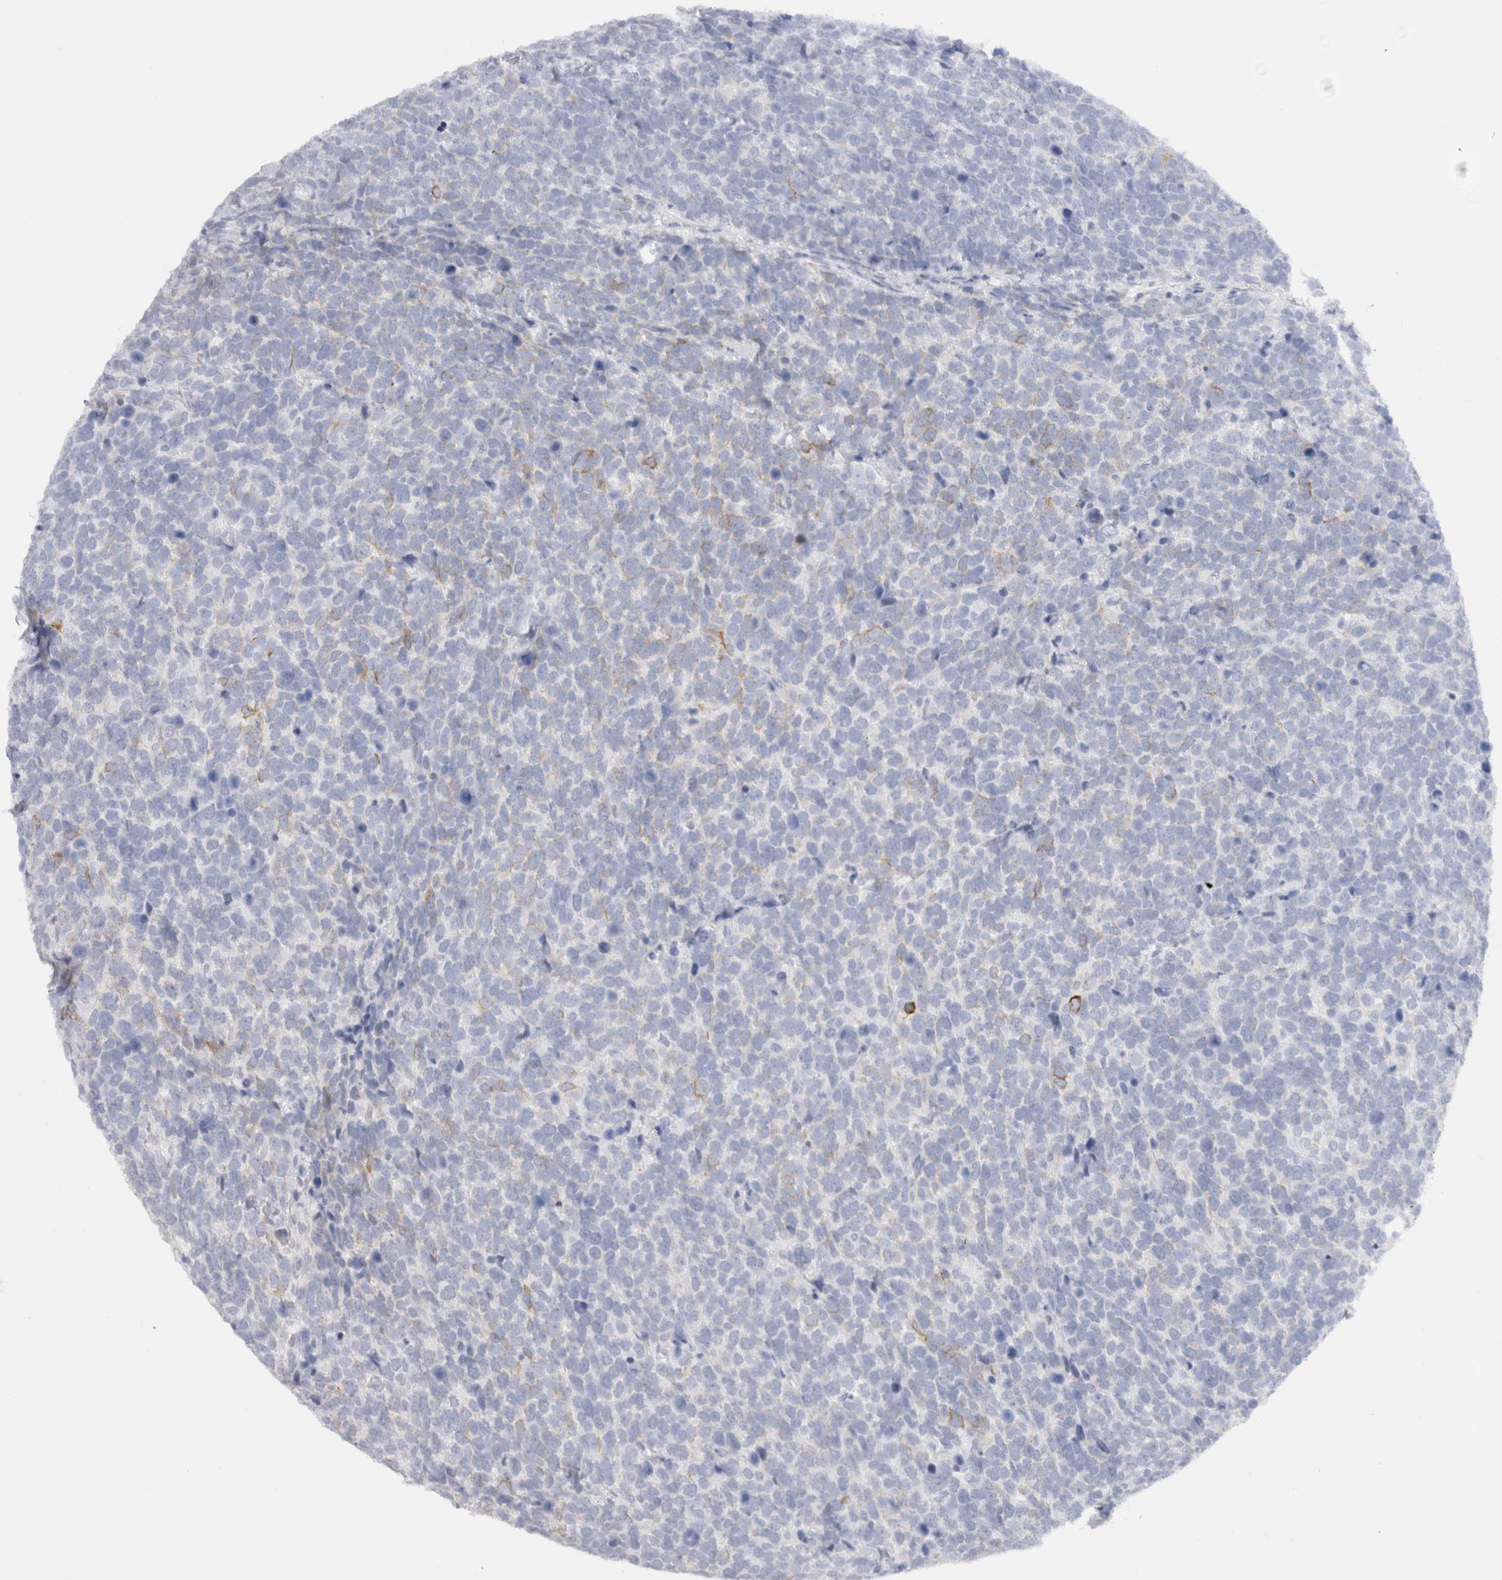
{"staining": {"intensity": "moderate", "quantity": "<25%", "location": "cytoplasmic/membranous"}, "tissue": "urothelial cancer", "cell_type": "Tumor cells", "image_type": "cancer", "snomed": [{"axis": "morphology", "description": "Urothelial carcinoma, High grade"}, {"axis": "topography", "description": "Urinary bladder"}], "caption": "Immunohistochemical staining of human urothelial cancer demonstrates moderate cytoplasmic/membranous protein expression in about <25% of tumor cells.", "gene": "C9orf50", "patient": {"sex": "female", "age": 82}}